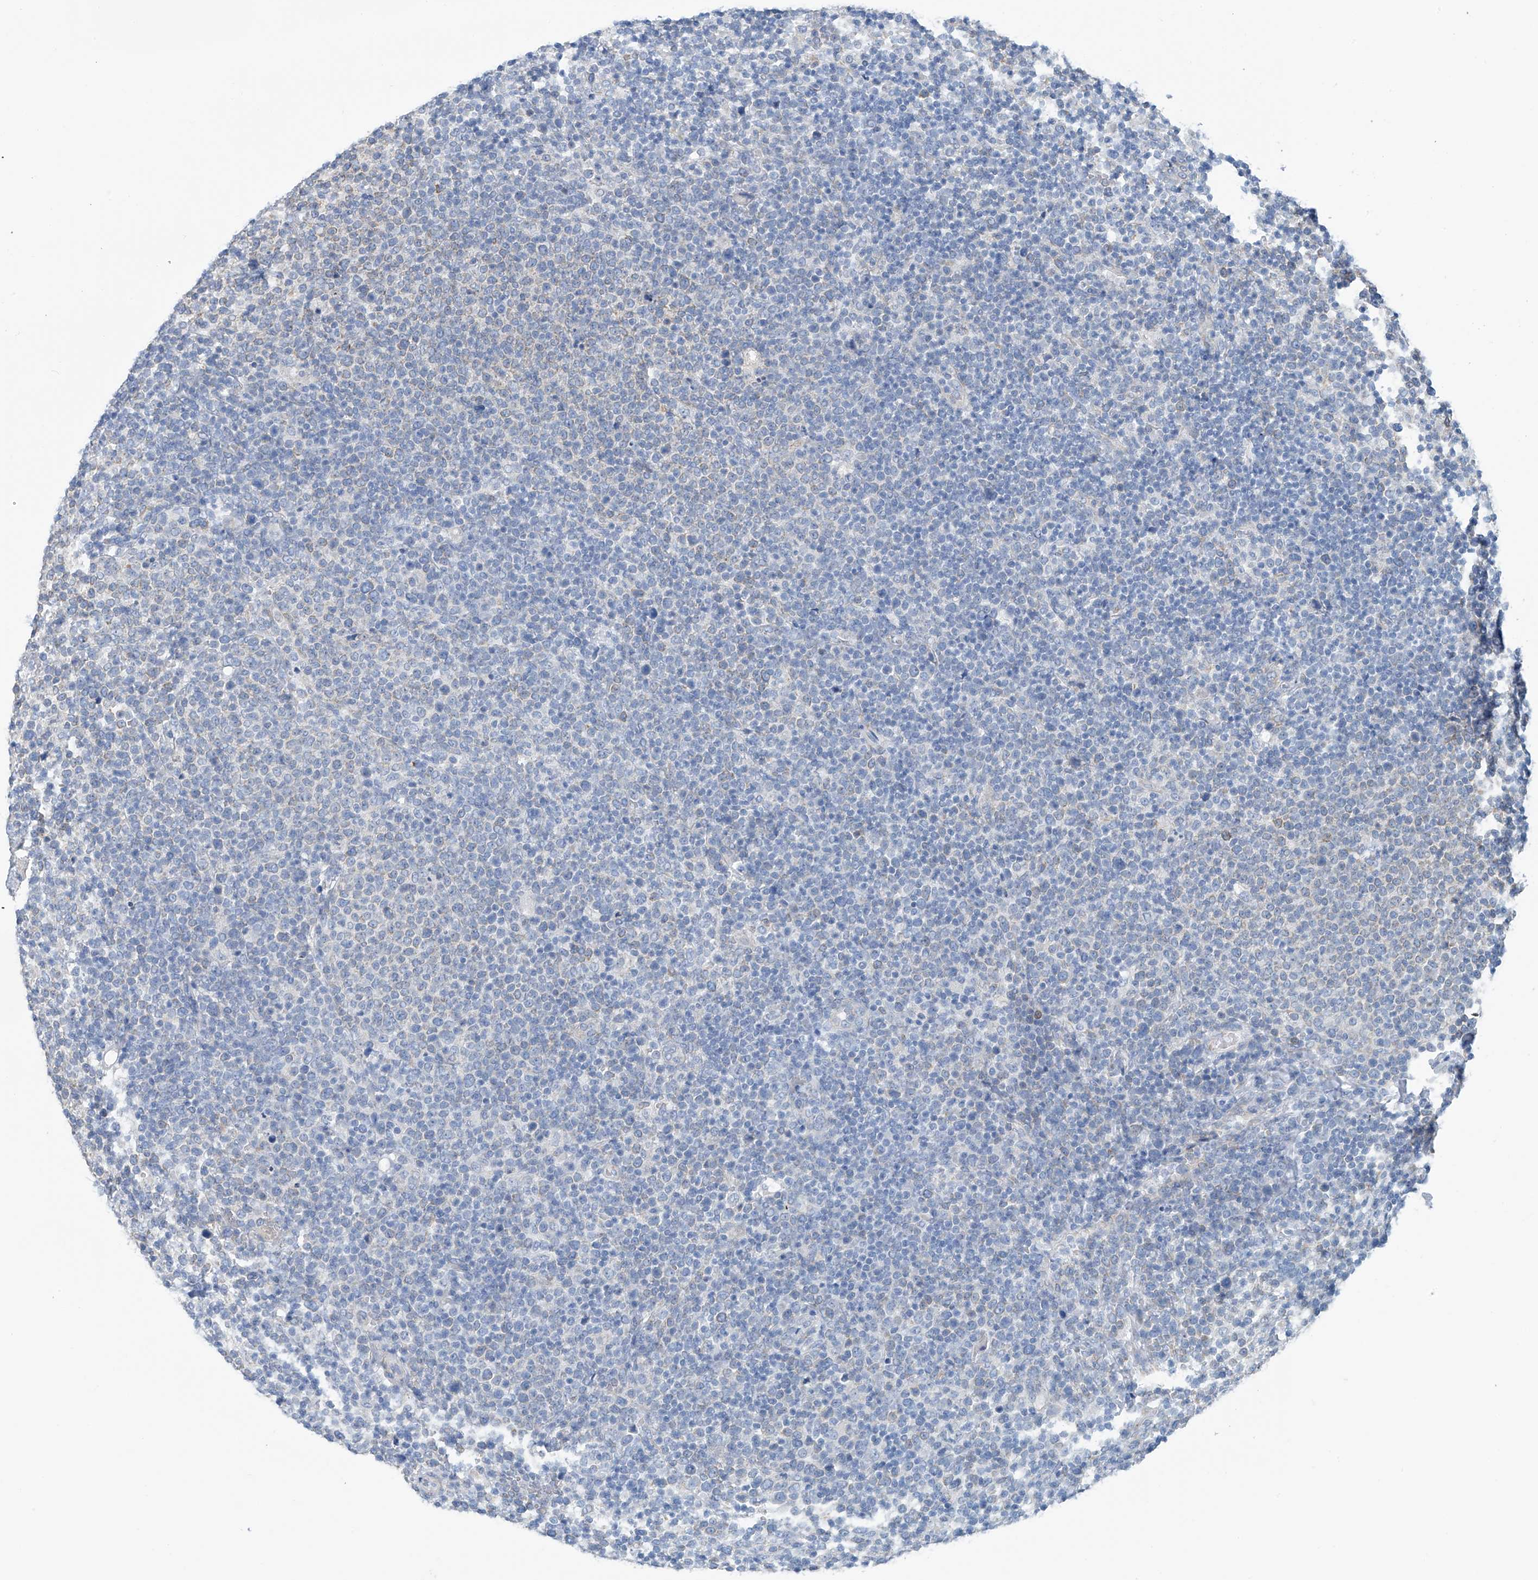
{"staining": {"intensity": "negative", "quantity": "none", "location": "none"}, "tissue": "lymphoma", "cell_type": "Tumor cells", "image_type": "cancer", "snomed": [{"axis": "morphology", "description": "Malignant lymphoma, non-Hodgkin's type, High grade"}, {"axis": "topography", "description": "Lymph node"}], "caption": "Immunohistochemical staining of lymphoma shows no significant staining in tumor cells.", "gene": "RCN2", "patient": {"sex": "male", "age": 61}}